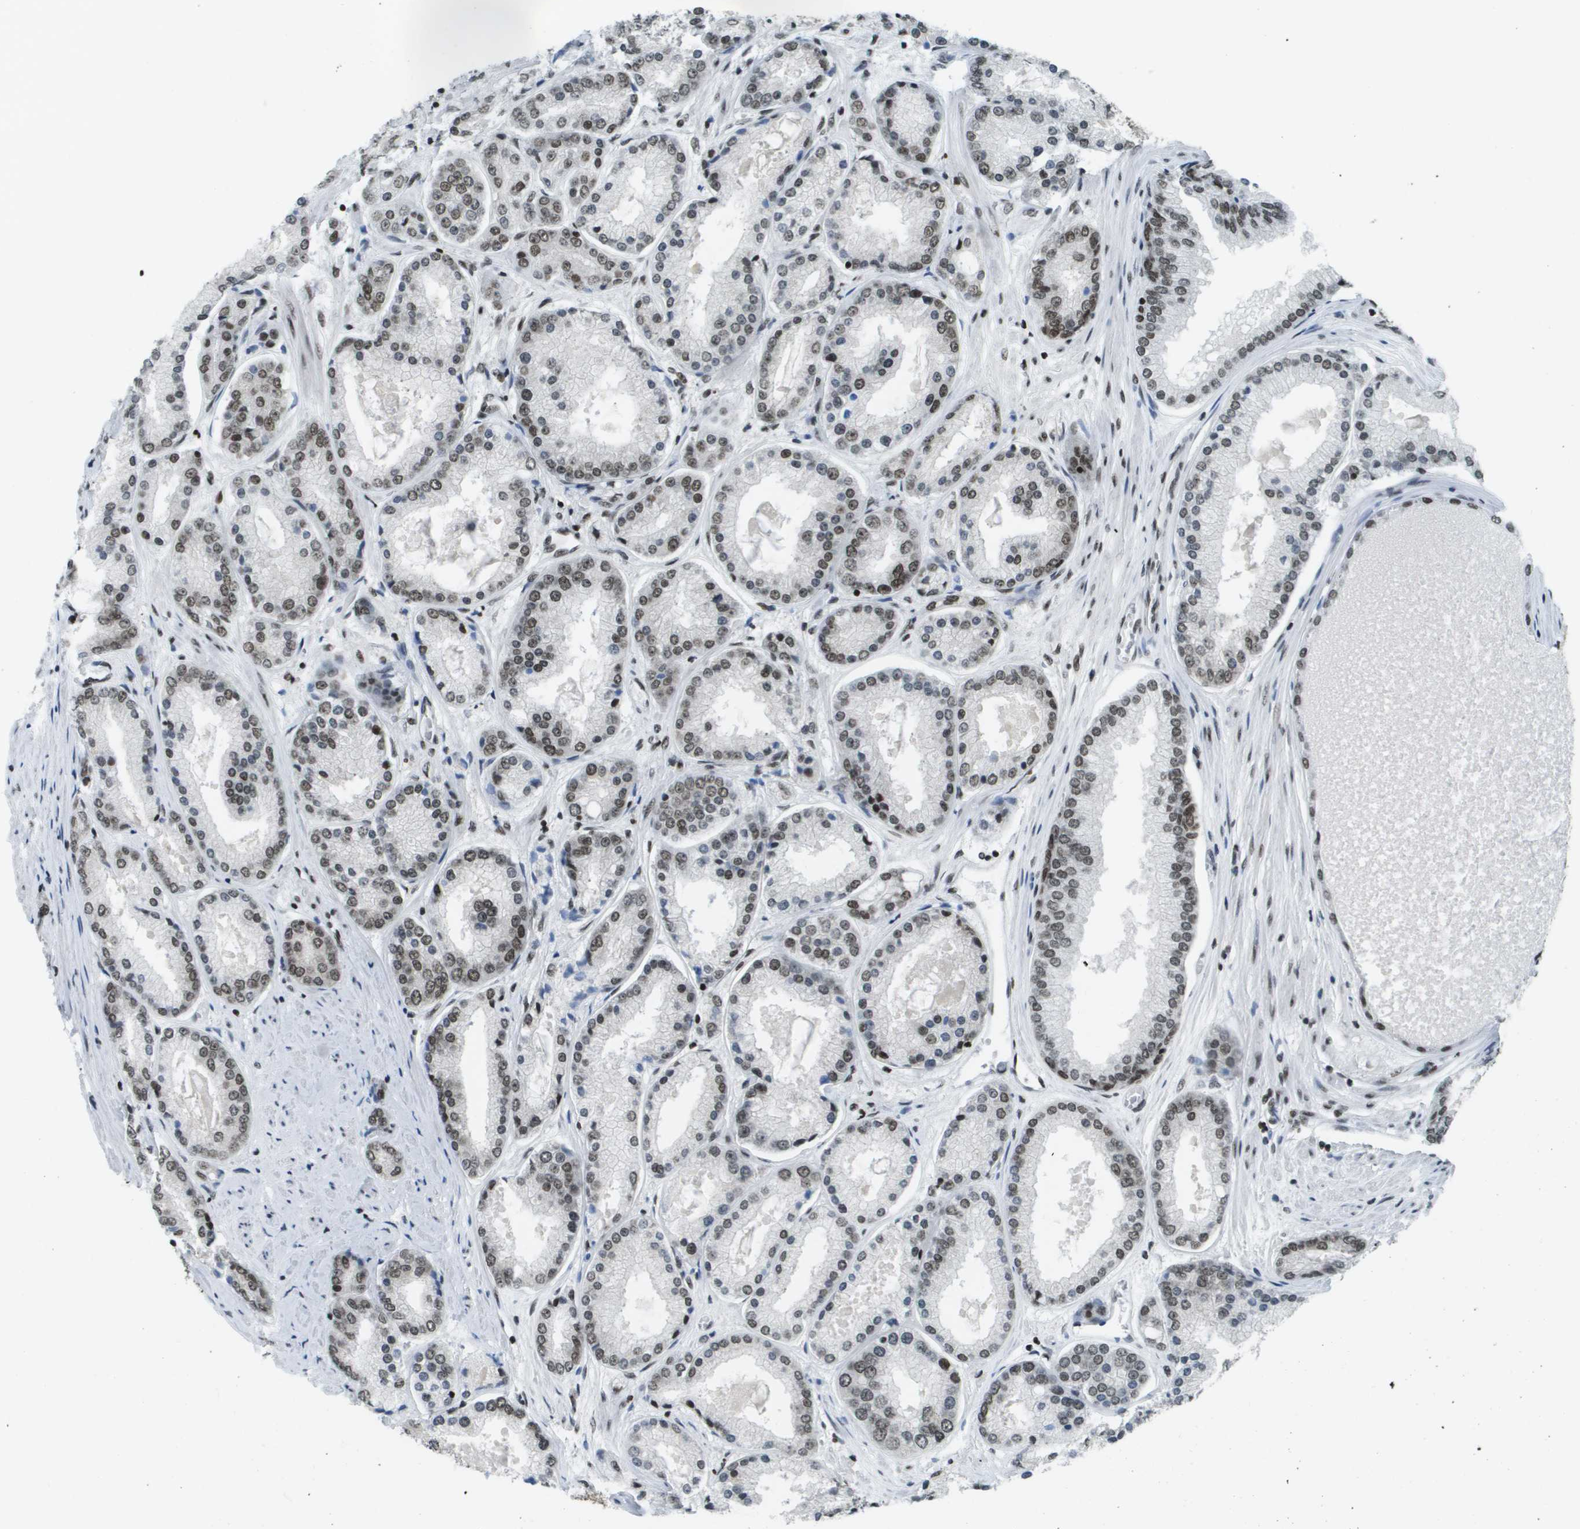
{"staining": {"intensity": "strong", "quantity": ">75%", "location": "nuclear"}, "tissue": "prostate cancer", "cell_type": "Tumor cells", "image_type": "cancer", "snomed": [{"axis": "morphology", "description": "Adenocarcinoma, High grade"}, {"axis": "topography", "description": "Prostate"}], "caption": "Protein staining reveals strong nuclear staining in approximately >75% of tumor cells in prostate adenocarcinoma (high-grade). Immunohistochemistry stains the protein in brown and the nuclei are stained blue.", "gene": "GLYR1", "patient": {"sex": "male", "age": 59}}